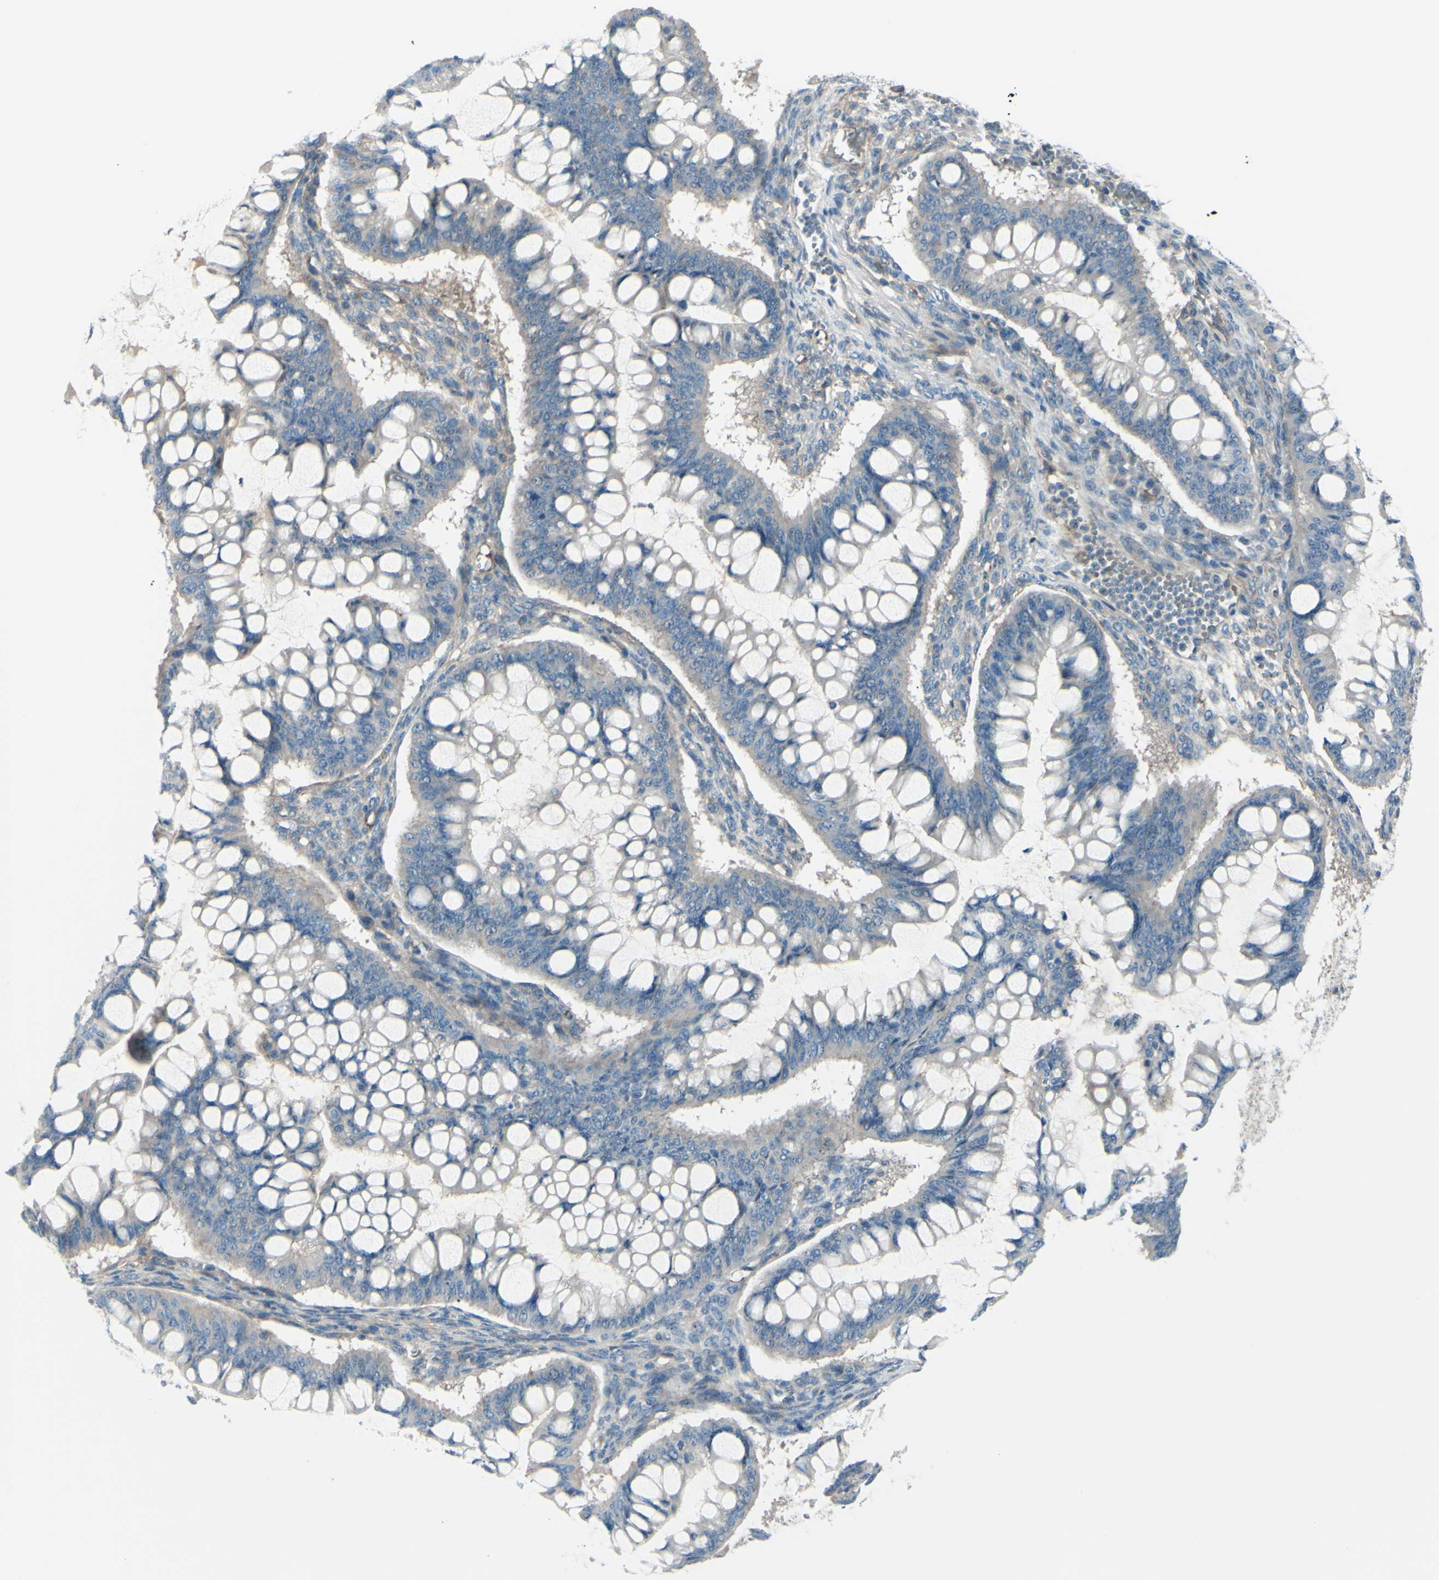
{"staining": {"intensity": "moderate", "quantity": ">75%", "location": "cytoplasmic/membranous"}, "tissue": "ovarian cancer", "cell_type": "Tumor cells", "image_type": "cancer", "snomed": [{"axis": "morphology", "description": "Cystadenocarcinoma, mucinous, NOS"}, {"axis": "topography", "description": "Ovary"}], "caption": "Immunohistochemical staining of human ovarian cancer (mucinous cystadenocarcinoma) demonstrates medium levels of moderate cytoplasmic/membranous staining in approximately >75% of tumor cells. The staining was performed using DAB (3,3'-diaminobenzidine), with brown indicating positive protein expression. Nuclei are stained blue with hematoxylin.", "gene": "PCDHGA2", "patient": {"sex": "female", "age": 73}}